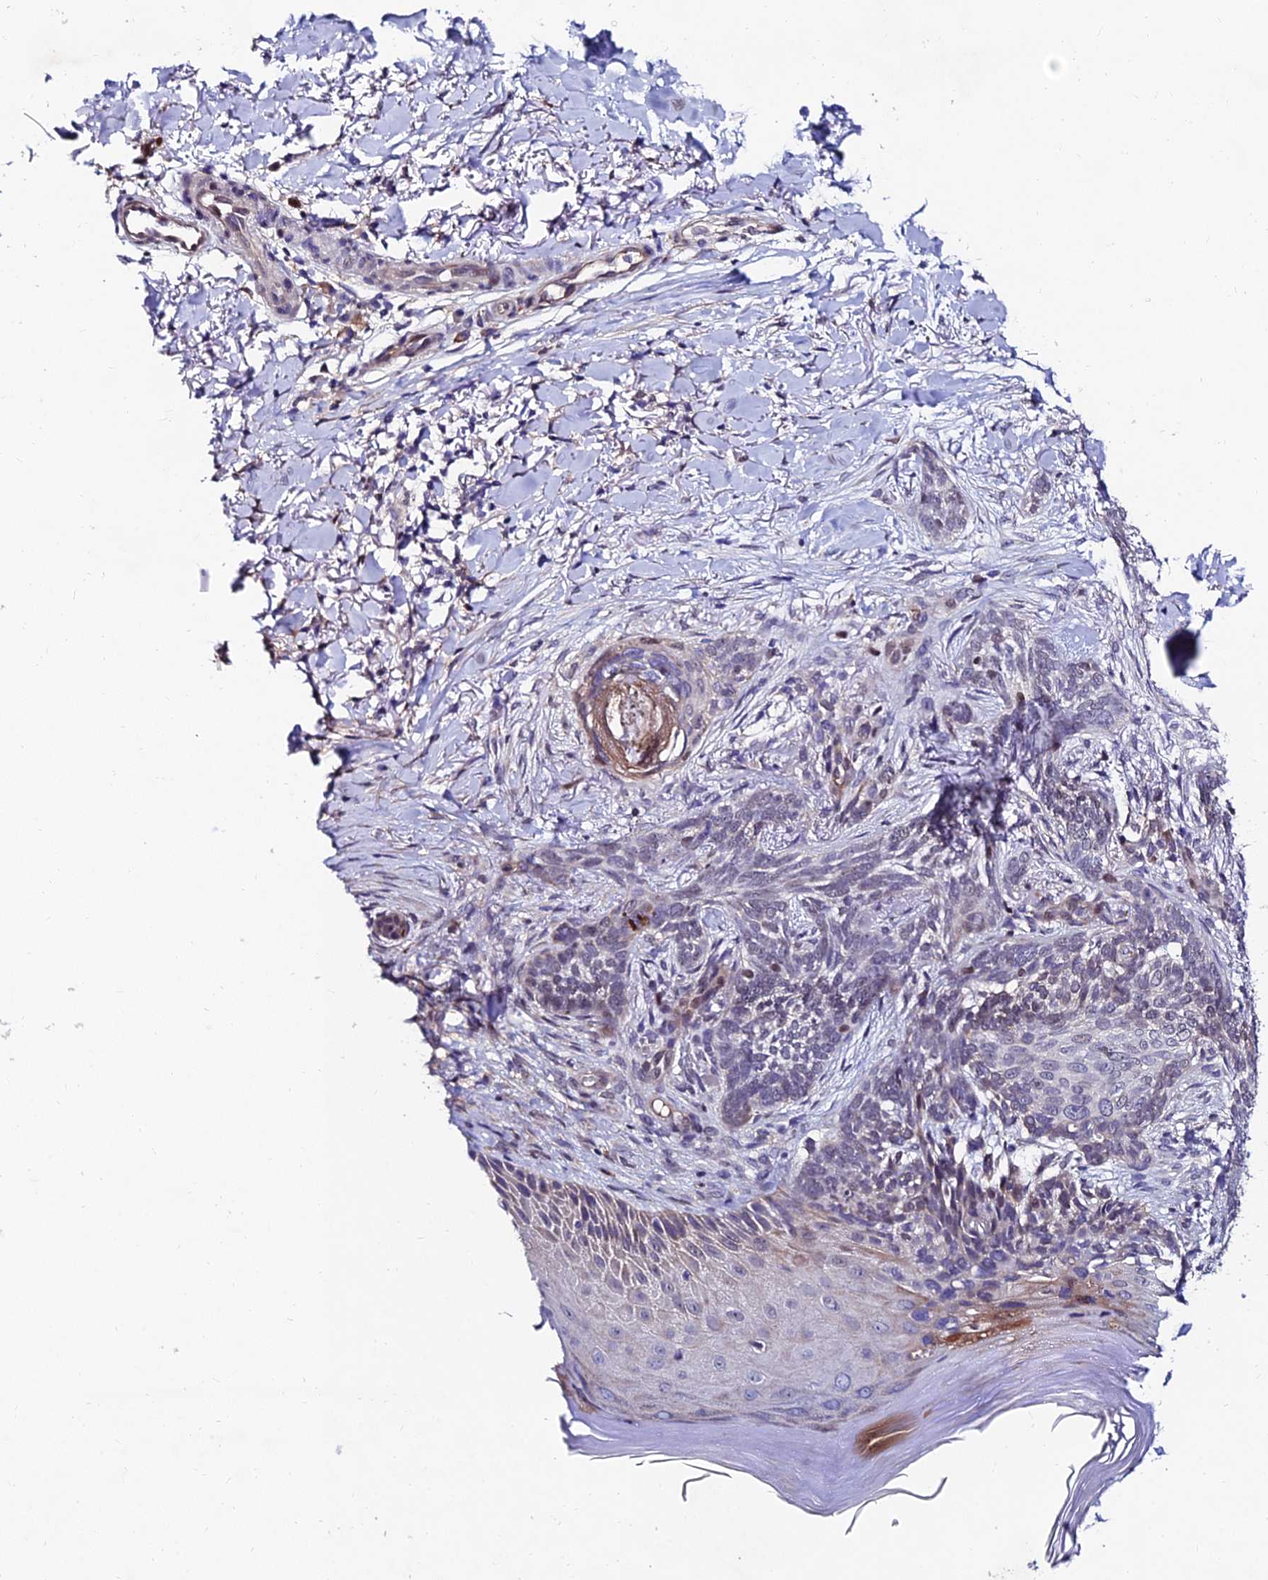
{"staining": {"intensity": "weak", "quantity": "<25%", "location": "nuclear"}, "tissue": "skin cancer", "cell_type": "Tumor cells", "image_type": "cancer", "snomed": [{"axis": "morphology", "description": "Normal tissue, NOS"}, {"axis": "morphology", "description": "Basal cell carcinoma"}, {"axis": "topography", "description": "Skin"}], "caption": "Immunohistochemistry (IHC) of human basal cell carcinoma (skin) displays no expression in tumor cells.", "gene": "TRIM24", "patient": {"sex": "female", "age": 67}}